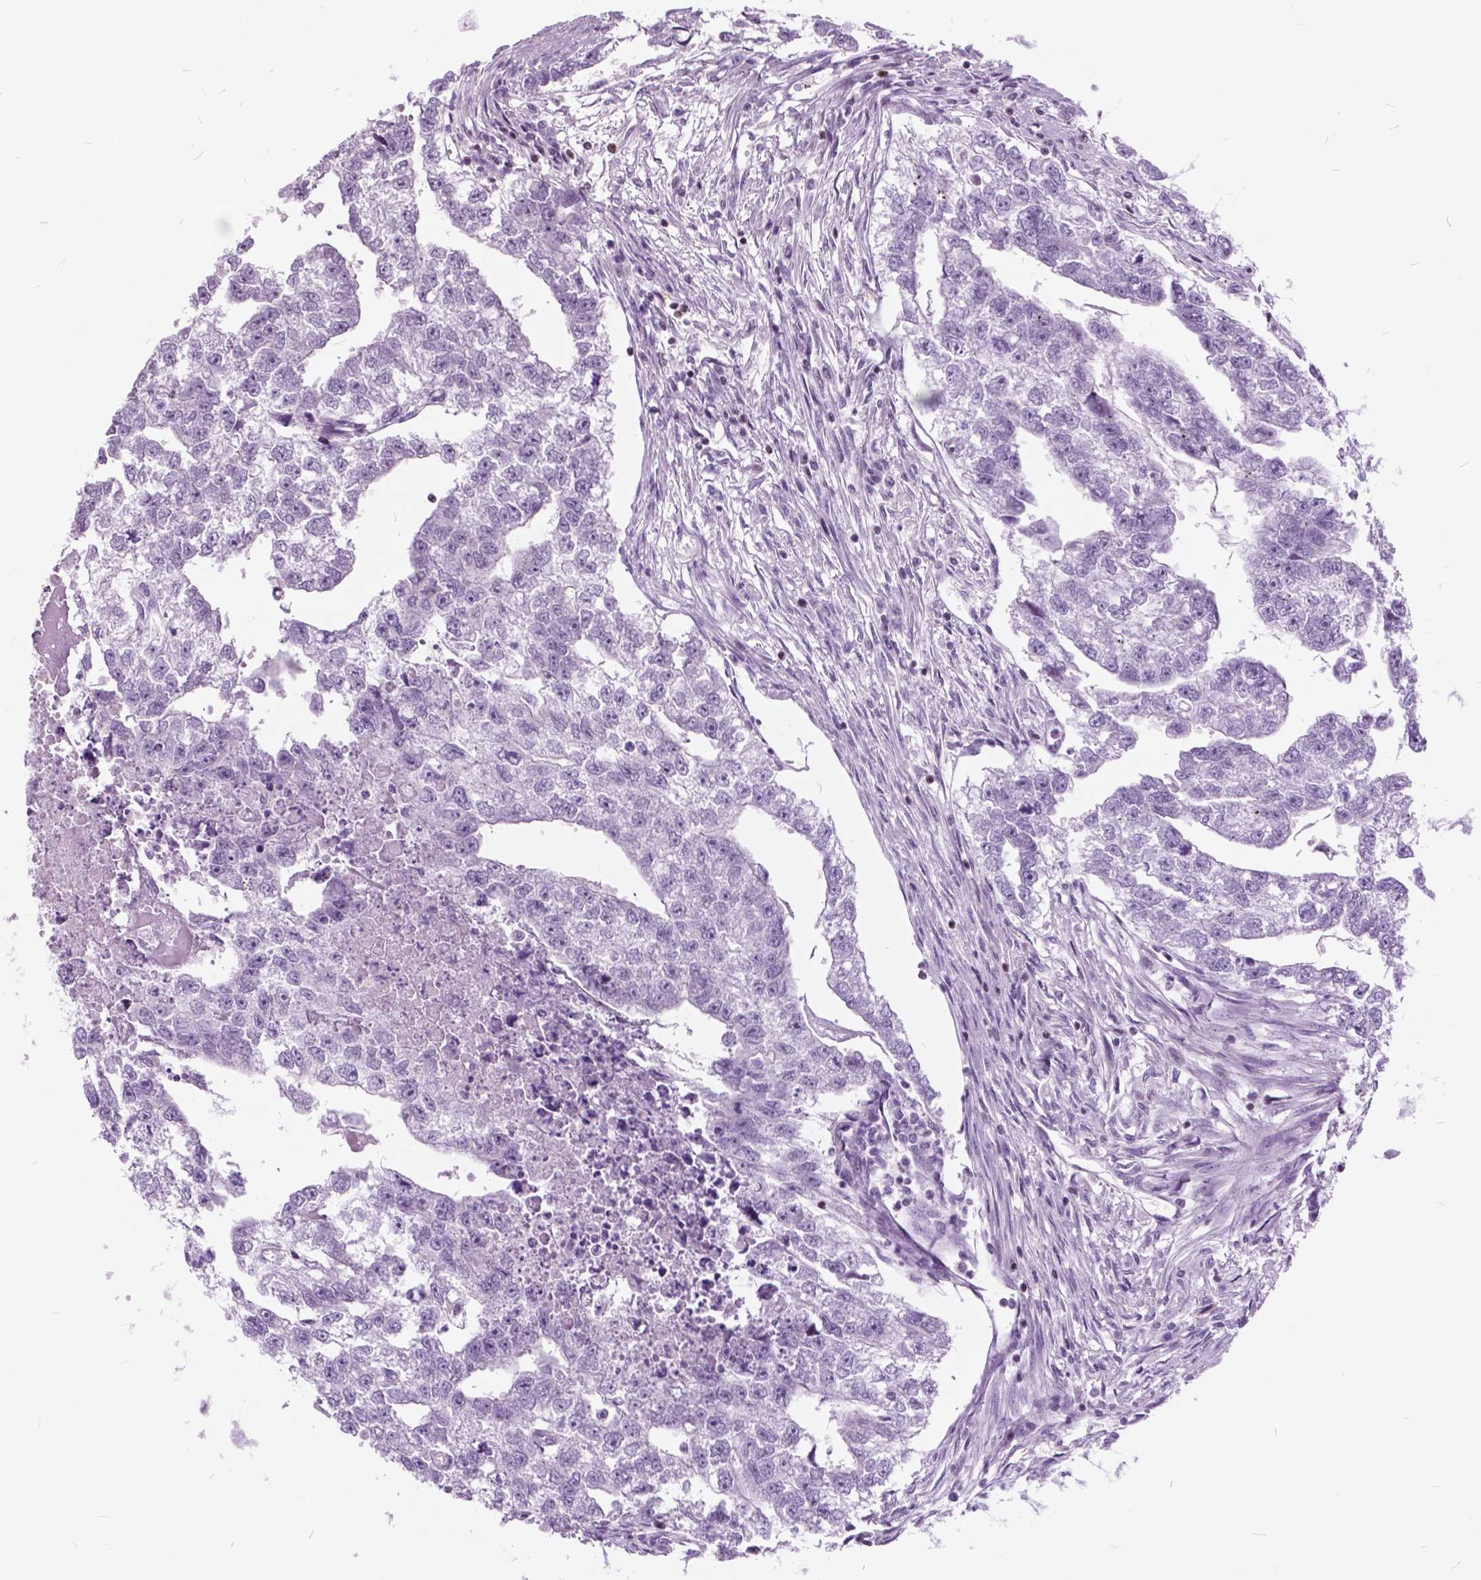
{"staining": {"intensity": "negative", "quantity": "none", "location": "none"}, "tissue": "testis cancer", "cell_type": "Tumor cells", "image_type": "cancer", "snomed": [{"axis": "morphology", "description": "Carcinoma, Embryonal, NOS"}, {"axis": "morphology", "description": "Teratoma, malignant, NOS"}, {"axis": "topography", "description": "Testis"}], "caption": "High power microscopy image of an immunohistochemistry micrograph of testis cancer (teratoma (malignant)), revealing no significant staining in tumor cells. (Stains: DAB (3,3'-diaminobenzidine) immunohistochemistry with hematoxylin counter stain, Microscopy: brightfield microscopy at high magnification).", "gene": "SP140", "patient": {"sex": "male", "age": 44}}